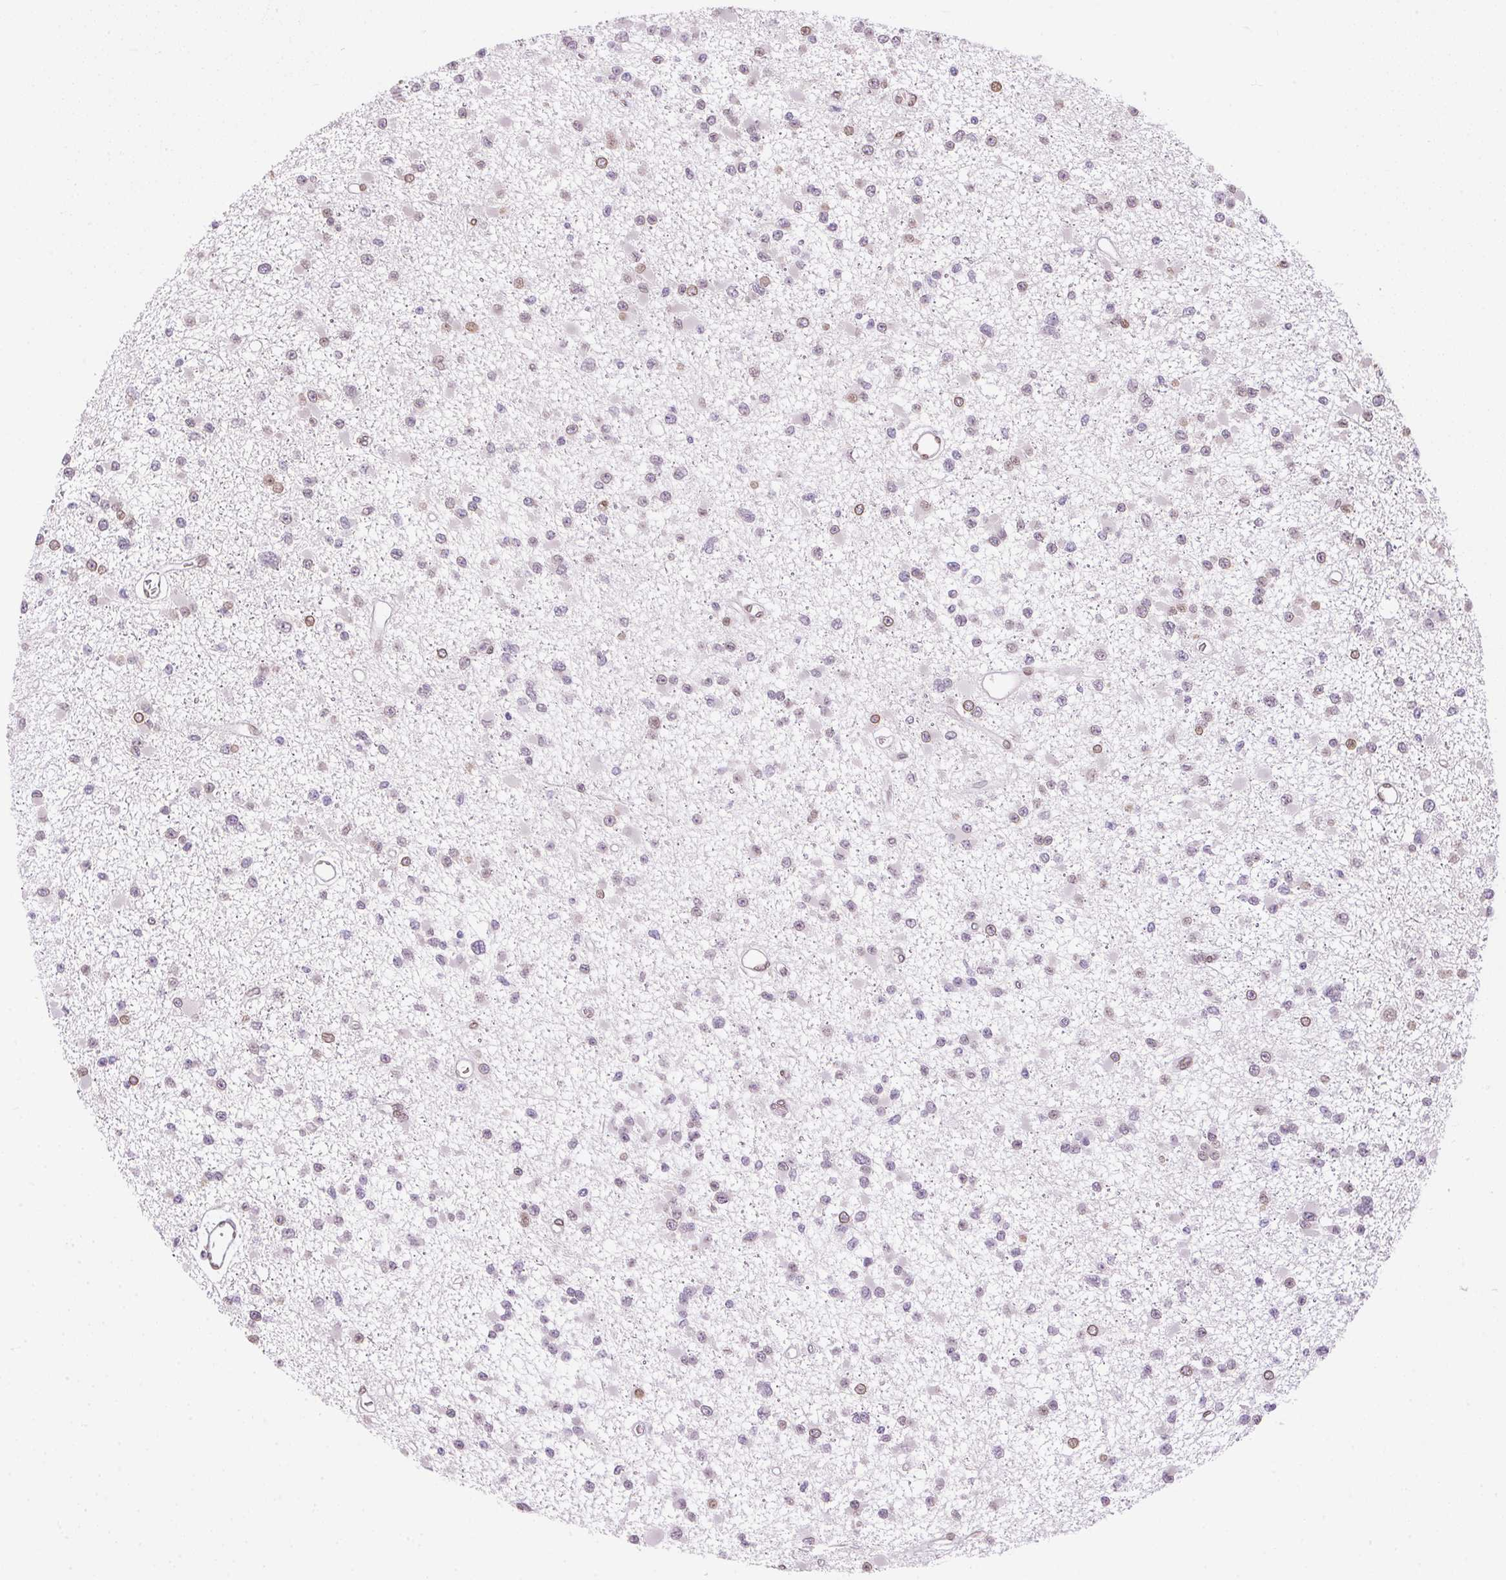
{"staining": {"intensity": "weak", "quantity": "25%-75%", "location": "nuclear"}, "tissue": "glioma", "cell_type": "Tumor cells", "image_type": "cancer", "snomed": [{"axis": "morphology", "description": "Glioma, malignant, Low grade"}, {"axis": "topography", "description": "Brain"}], "caption": "Immunohistochemistry (DAB (3,3'-diaminobenzidine)) staining of human glioma exhibits weak nuclear protein staining in about 25%-75% of tumor cells. The protein of interest is shown in brown color, while the nuclei are stained blue.", "gene": "TMEM175", "patient": {"sex": "female", "age": 22}}